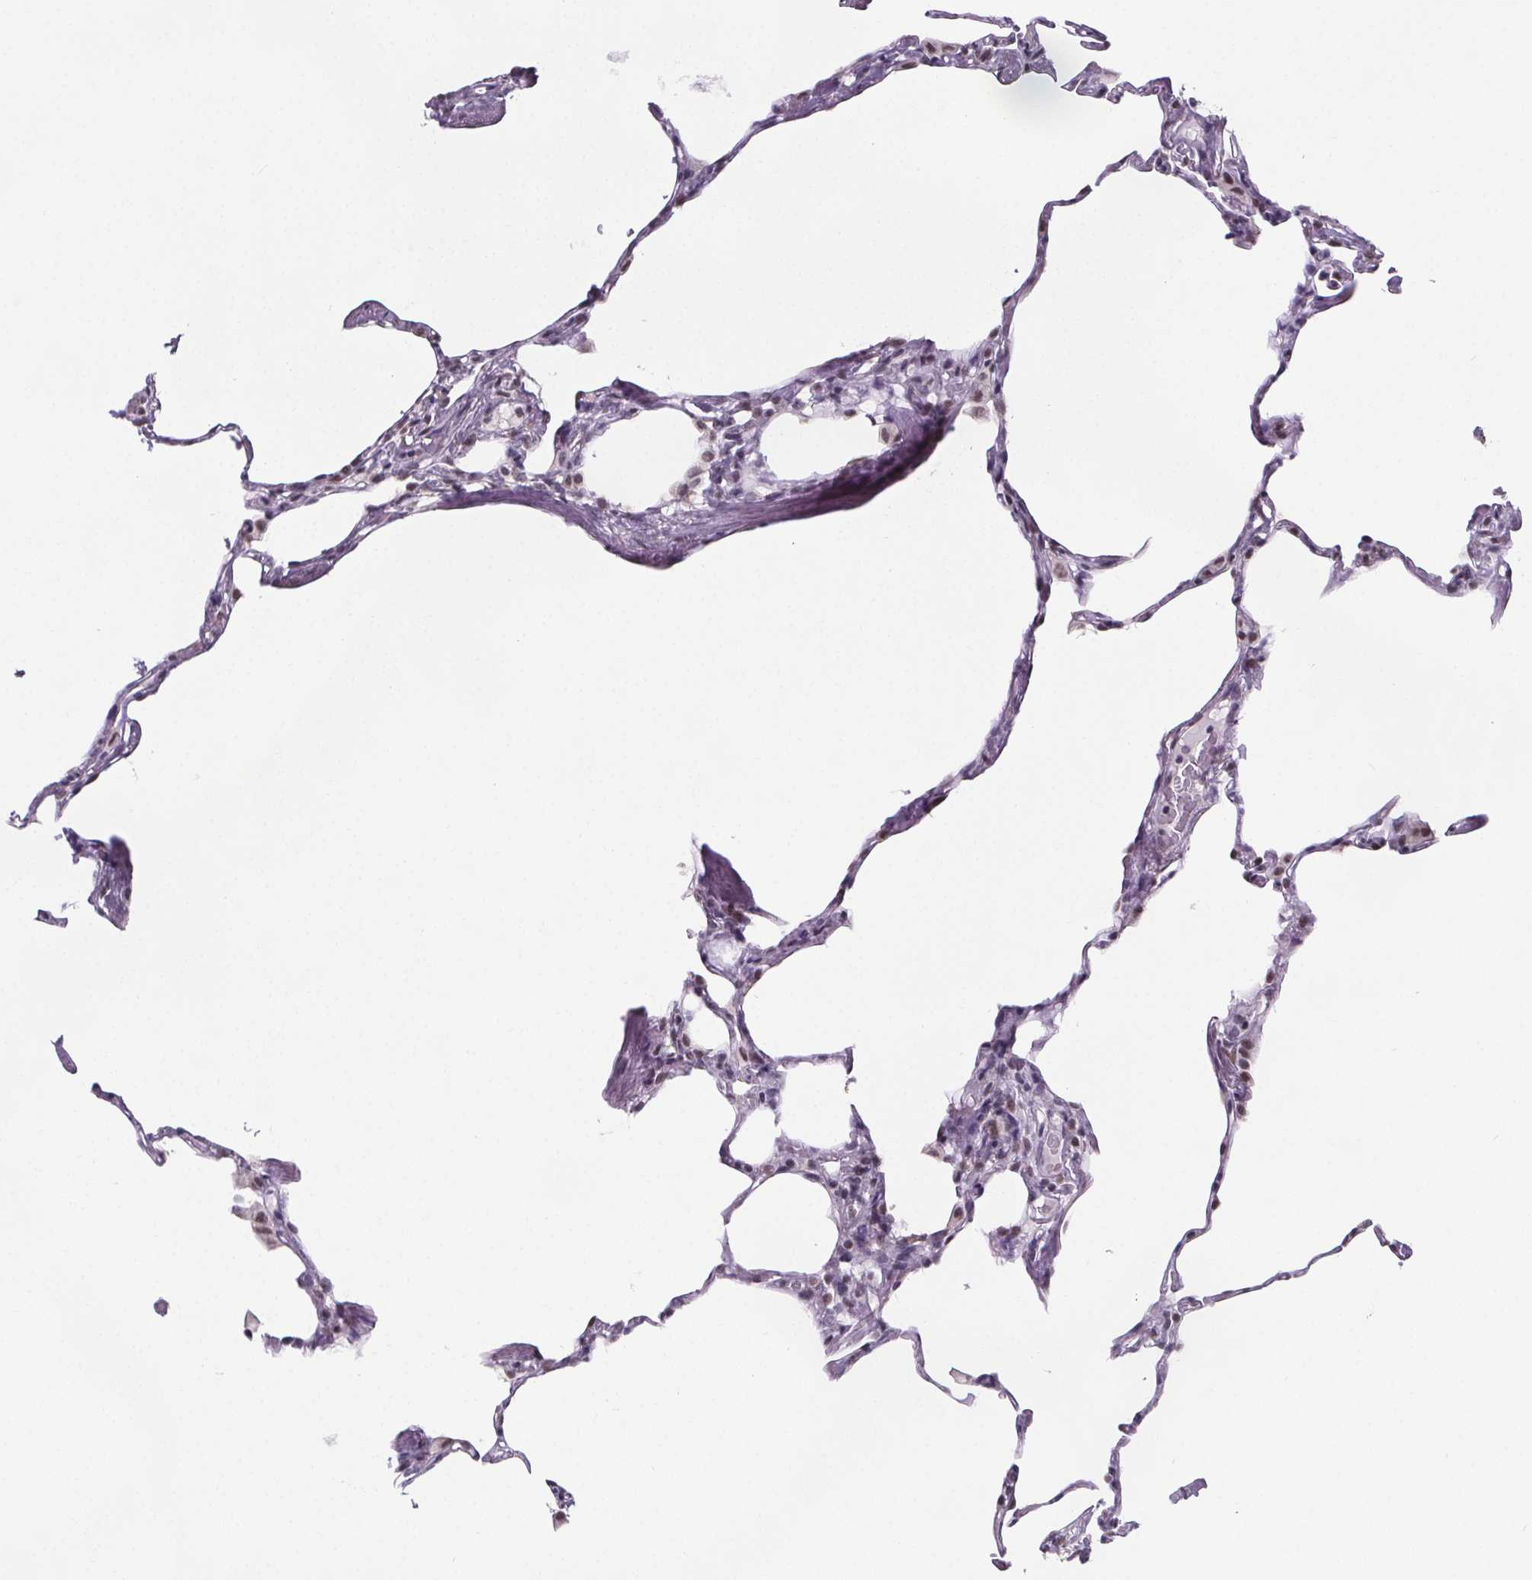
{"staining": {"intensity": "moderate", "quantity": "25%-75%", "location": "nuclear"}, "tissue": "lung", "cell_type": "Alveolar cells", "image_type": "normal", "snomed": [{"axis": "morphology", "description": "Normal tissue, NOS"}, {"axis": "topography", "description": "Lung"}], "caption": "High-magnification brightfield microscopy of unremarkable lung stained with DAB (3,3'-diaminobenzidine) (brown) and counterstained with hematoxylin (blue). alveolar cells exhibit moderate nuclear staining is identified in approximately25%-75% of cells.", "gene": "ZNF572", "patient": {"sex": "male", "age": 65}}